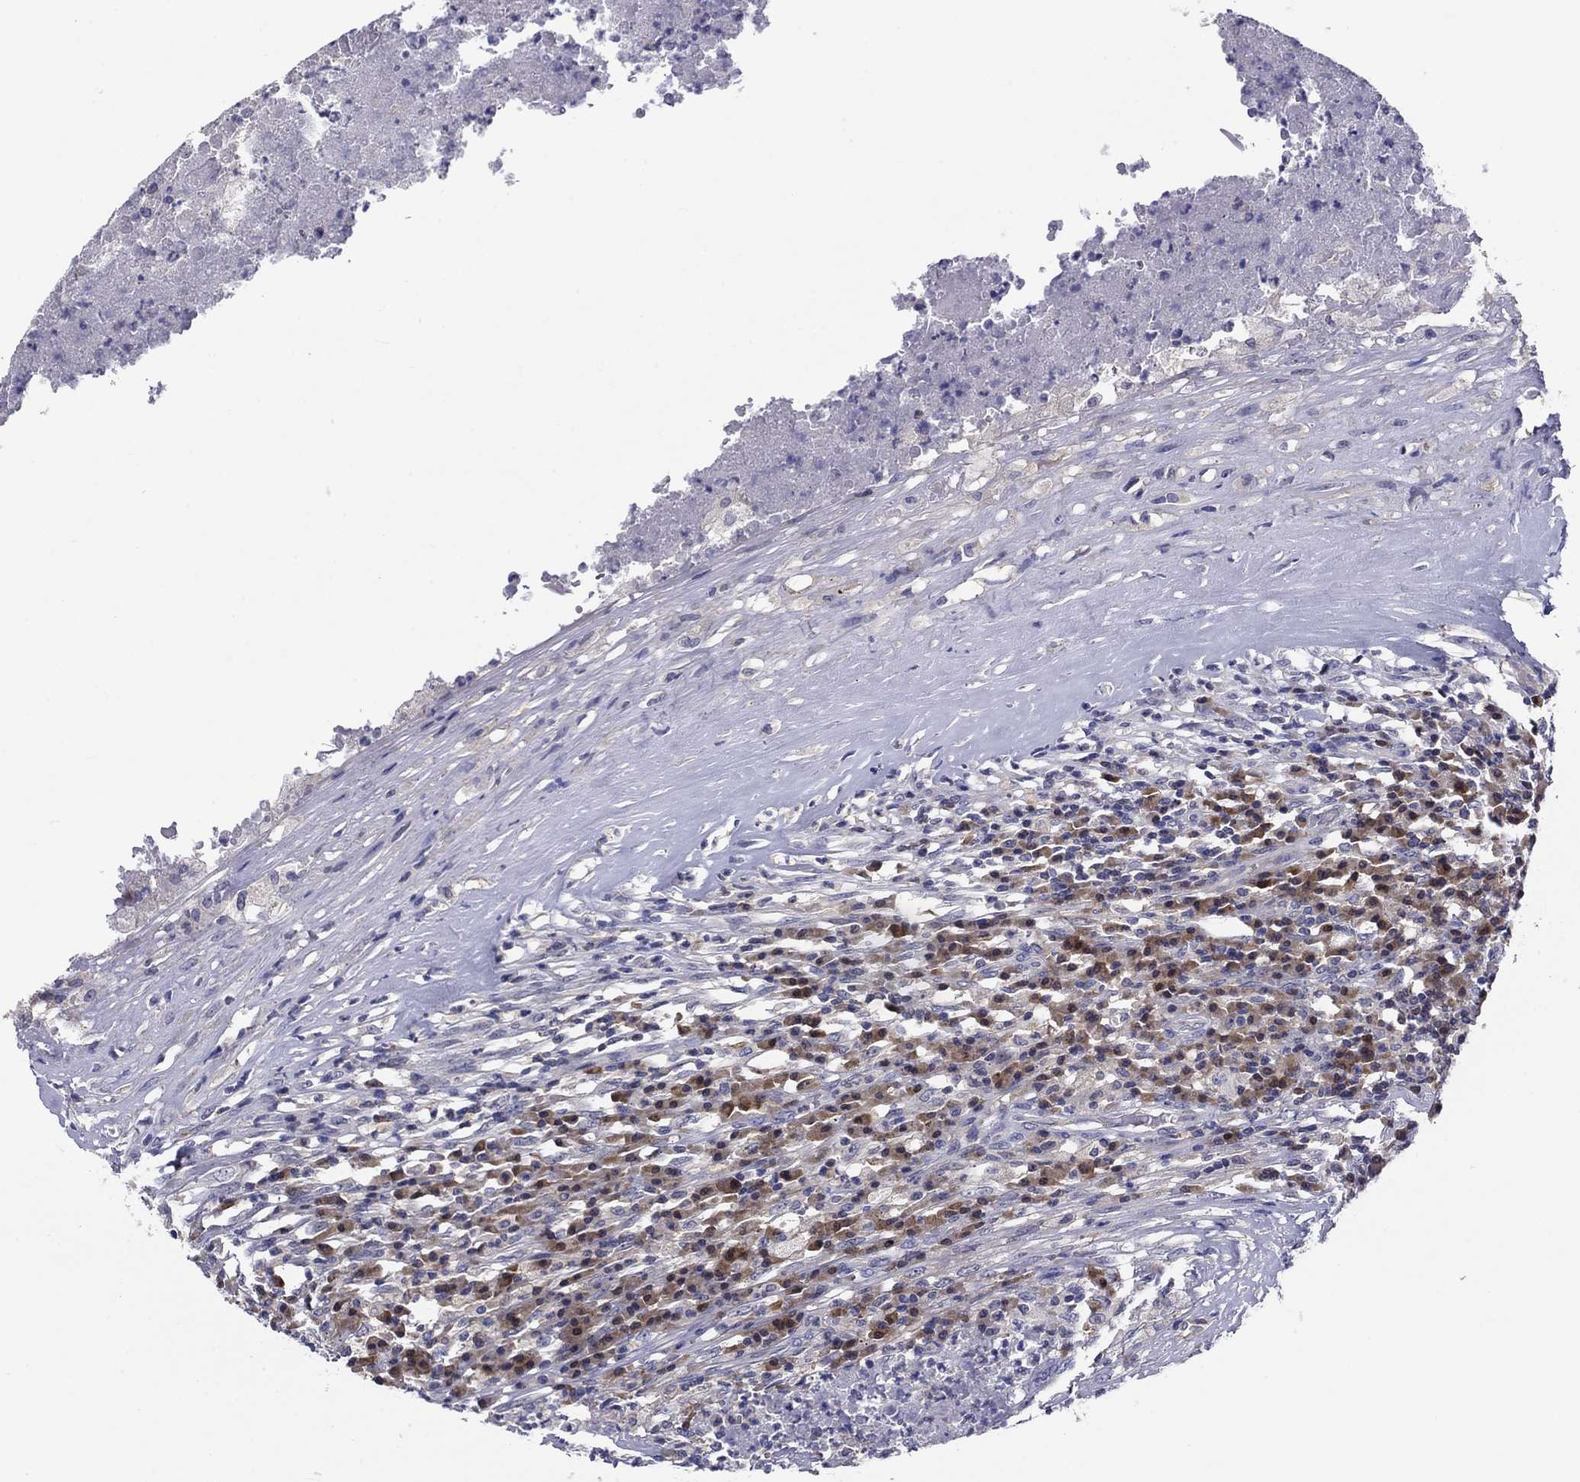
{"staining": {"intensity": "negative", "quantity": "none", "location": "none"}, "tissue": "testis cancer", "cell_type": "Tumor cells", "image_type": "cancer", "snomed": [{"axis": "morphology", "description": "Necrosis, NOS"}, {"axis": "morphology", "description": "Carcinoma, Embryonal, NOS"}, {"axis": "topography", "description": "Testis"}], "caption": "A high-resolution histopathology image shows immunohistochemistry staining of testis cancer, which displays no significant expression in tumor cells. (DAB immunohistochemistry (IHC), high magnification).", "gene": "POU2F2", "patient": {"sex": "male", "age": 19}}